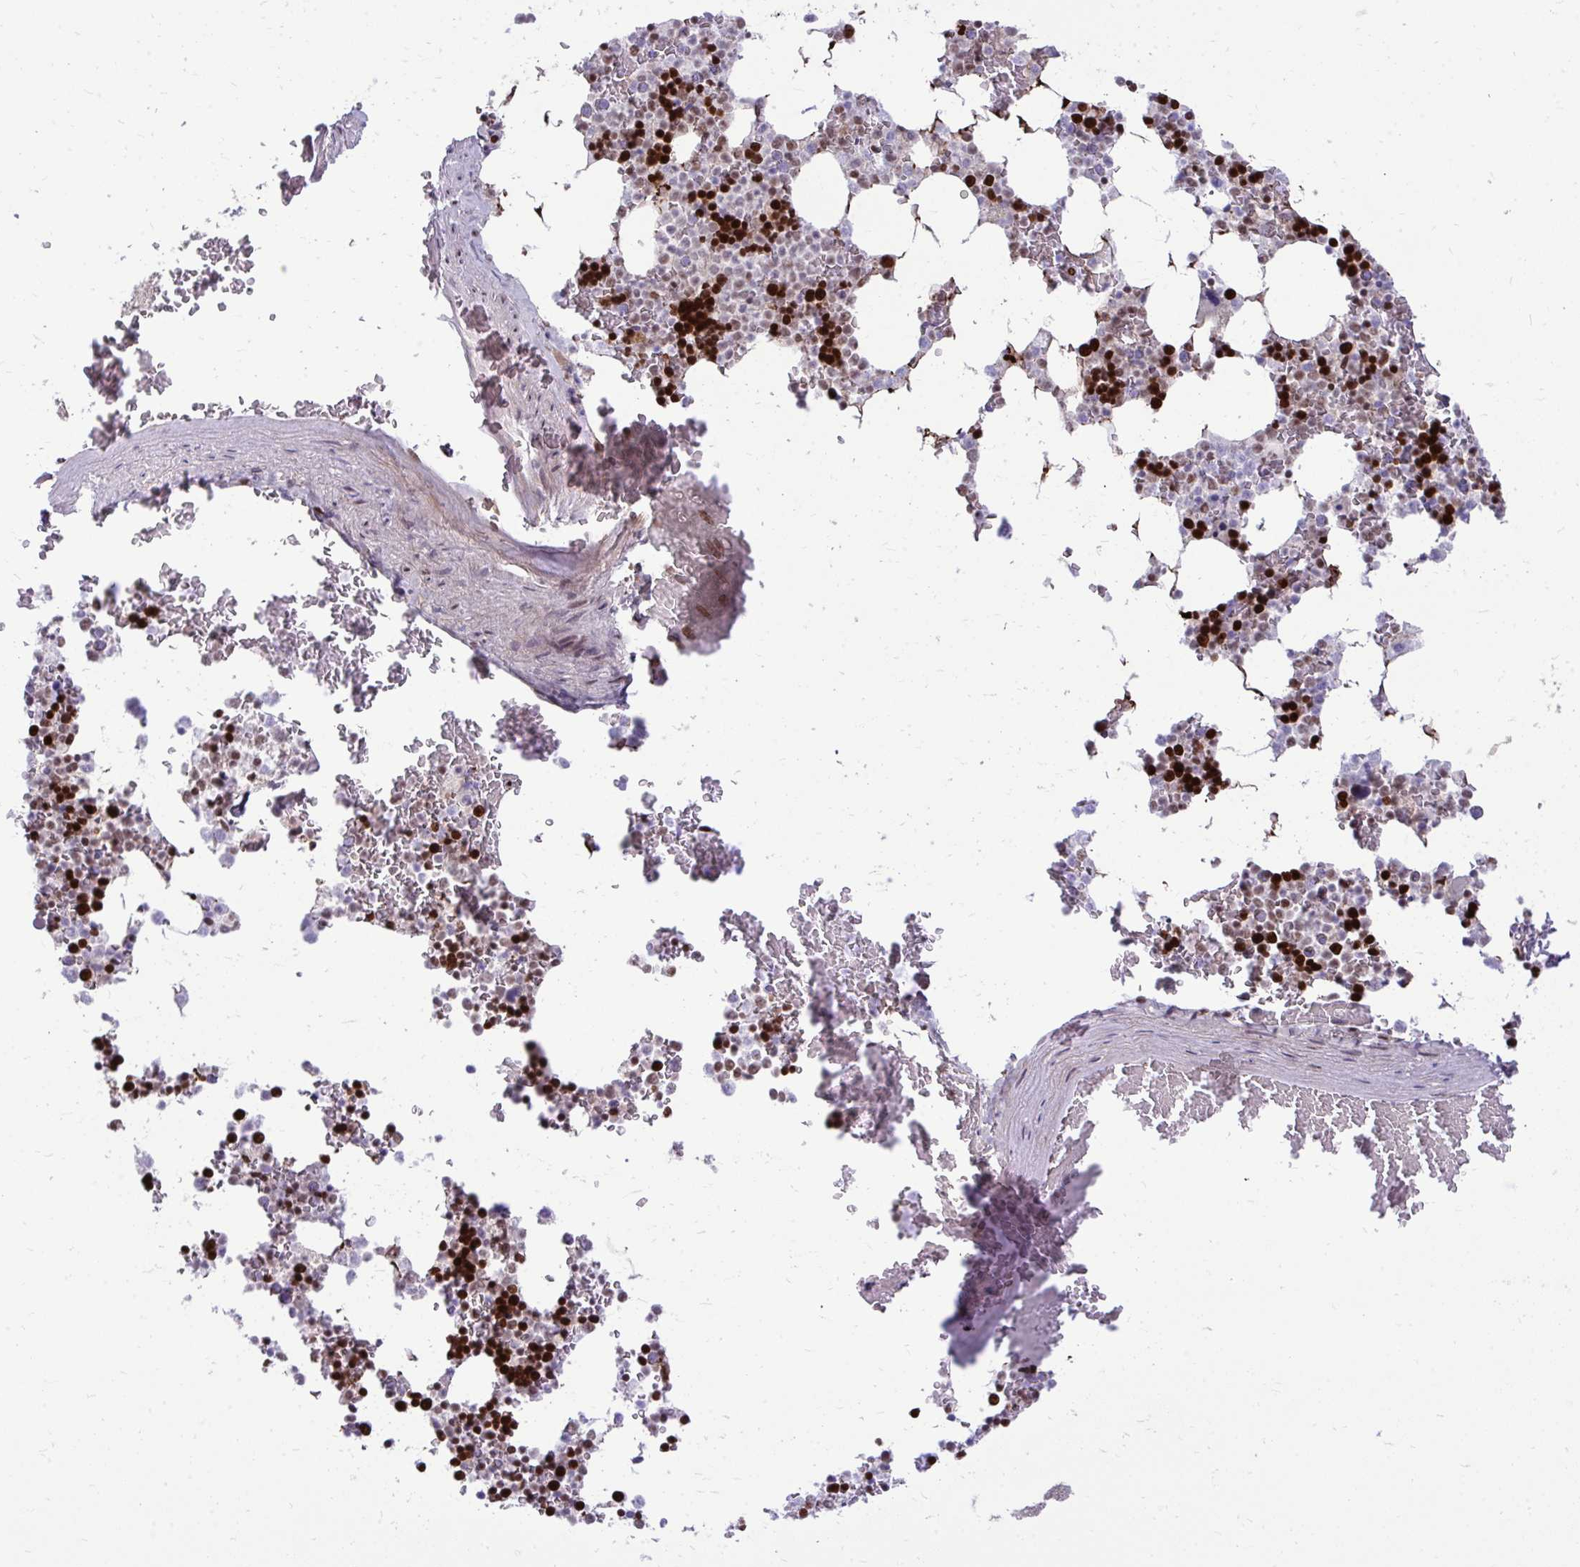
{"staining": {"intensity": "strong", "quantity": "25%-75%", "location": "nuclear"}, "tissue": "bone marrow", "cell_type": "Hematopoietic cells", "image_type": "normal", "snomed": [{"axis": "morphology", "description": "Normal tissue, NOS"}, {"axis": "topography", "description": "Bone marrow"}], "caption": "Immunohistochemistry image of benign bone marrow: bone marrow stained using immunohistochemistry reveals high levels of strong protein expression localized specifically in the nuclear of hematopoietic cells, appearing as a nuclear brown color.", "gene": "CDYL", "patient": {"sex": "female", "age": 42}}